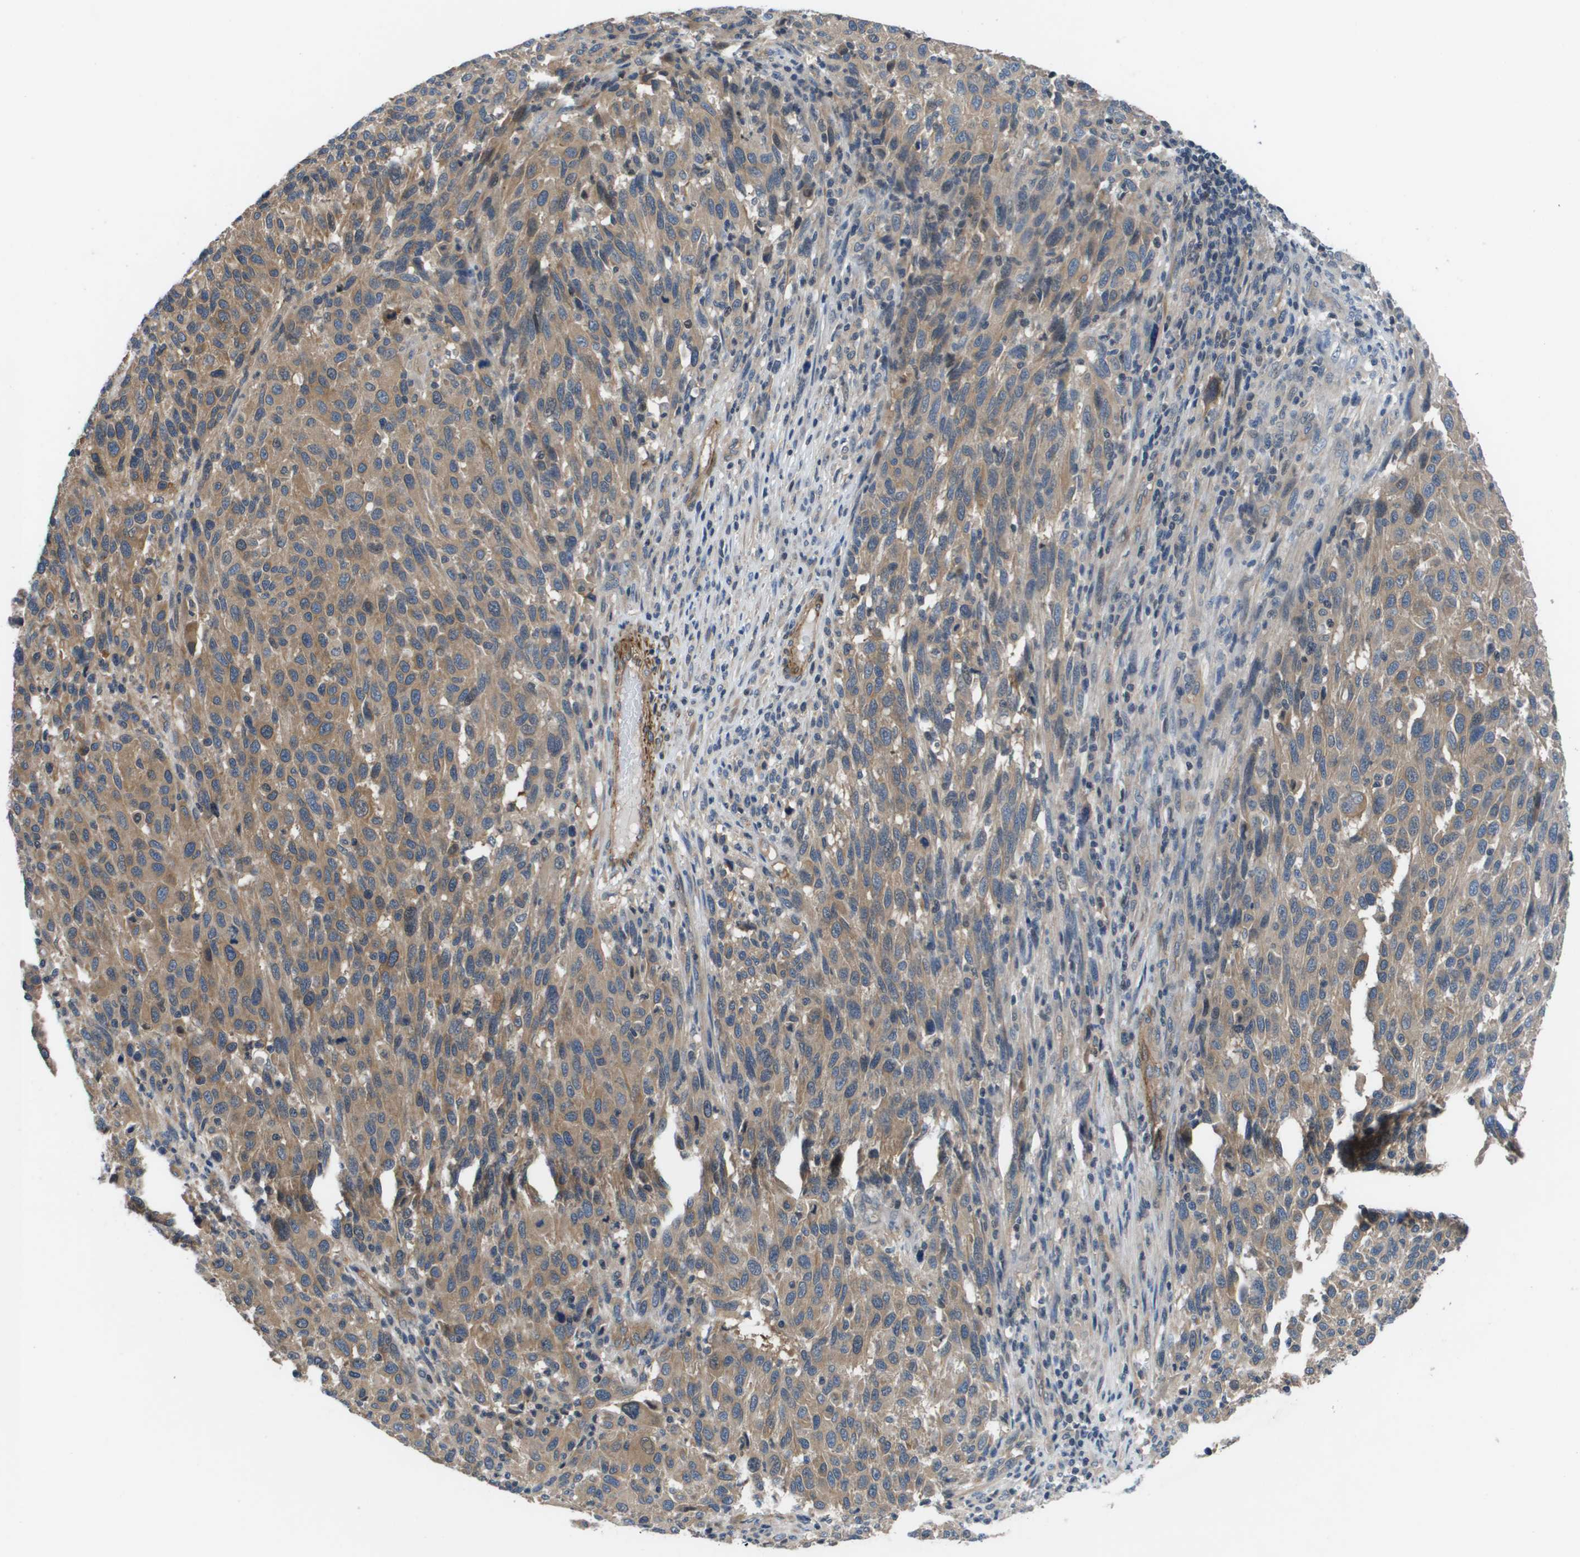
{"staining": {"intensity": "moderate", "quantity": ">75%", "location": "cytoplasmic/membranous"}, "tissue": "melanoma", "cell_type": "Tumor cells", "image_type": "cancer", "snomed": [{"axis": "morphology", "description": "Malignant melanoma, Metastatic site"}, {"axis": "topography", "description": "Lymph node"}], "caption": "Immunohistochemistry of malignant melanoma (metastatic site) displays medium levels of moderate cytoplasmic/membranous staining in approximately >75% of tumor cells. (DAB (3,3'-diaminobenzidine) = brown stain, brightfield microscopy at high magnification).", "gene": "ENPP5", "patient": {"sex": "male", "age": 61}}